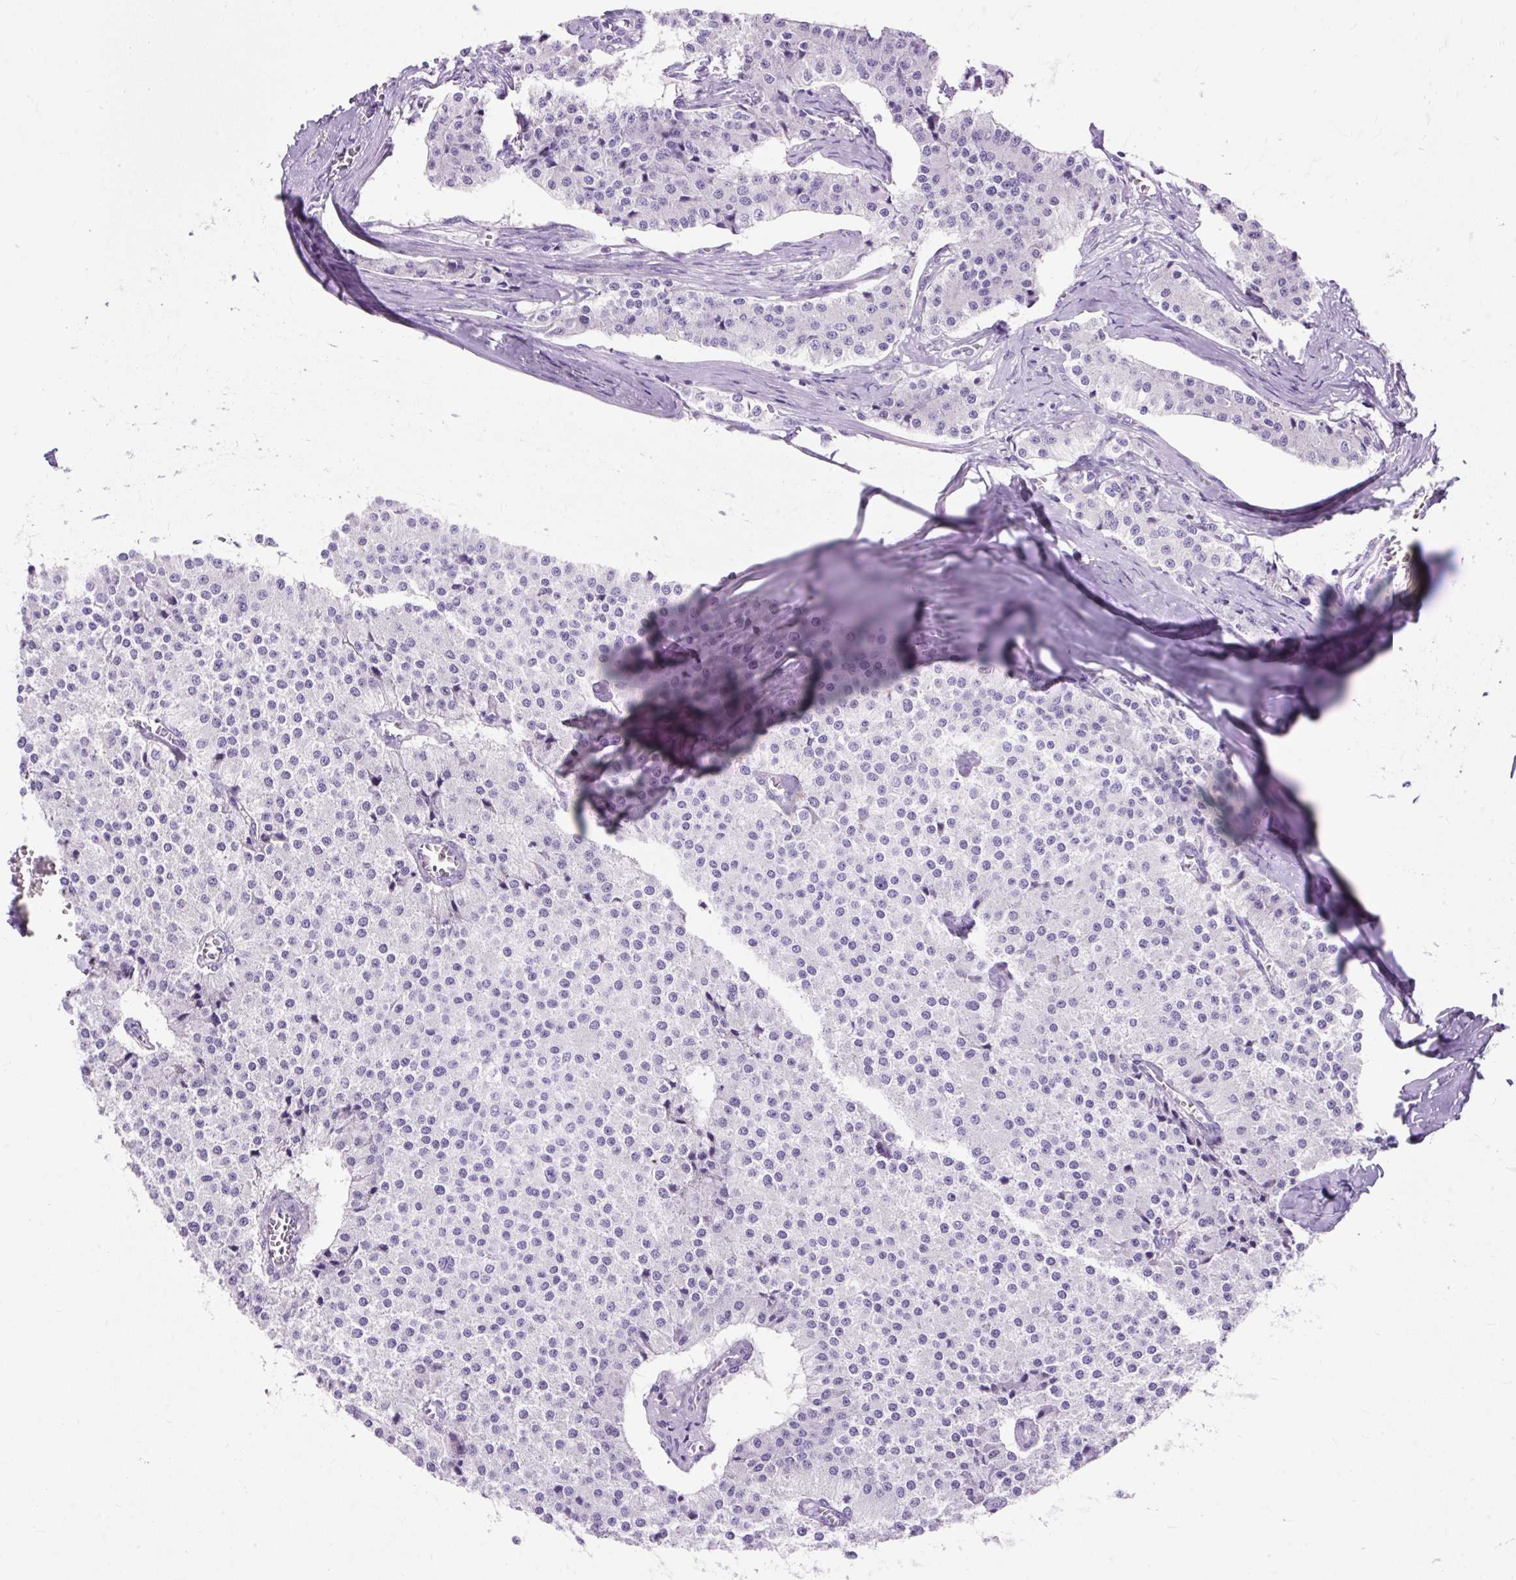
{"staining": {"intensity": "negative", "quantity": "none", "location": "none"}, "tissue": "carcinoid", "cell_type": "Tumor cells", "image_type": "cancer", "snomed": [{"axis": "morphology", "description": "Carcinoid, malignant, NOS"}, {"axis": "topography", "description": "Colon"}], "caption": "A histopathology image of carcinoid stained for a protein exhibits no brown staining in tumor cells. (IHC, brightfield microscopy, high magnification).", "gene": "PVALB", "patient": {"sex": "female", "age": 52}}